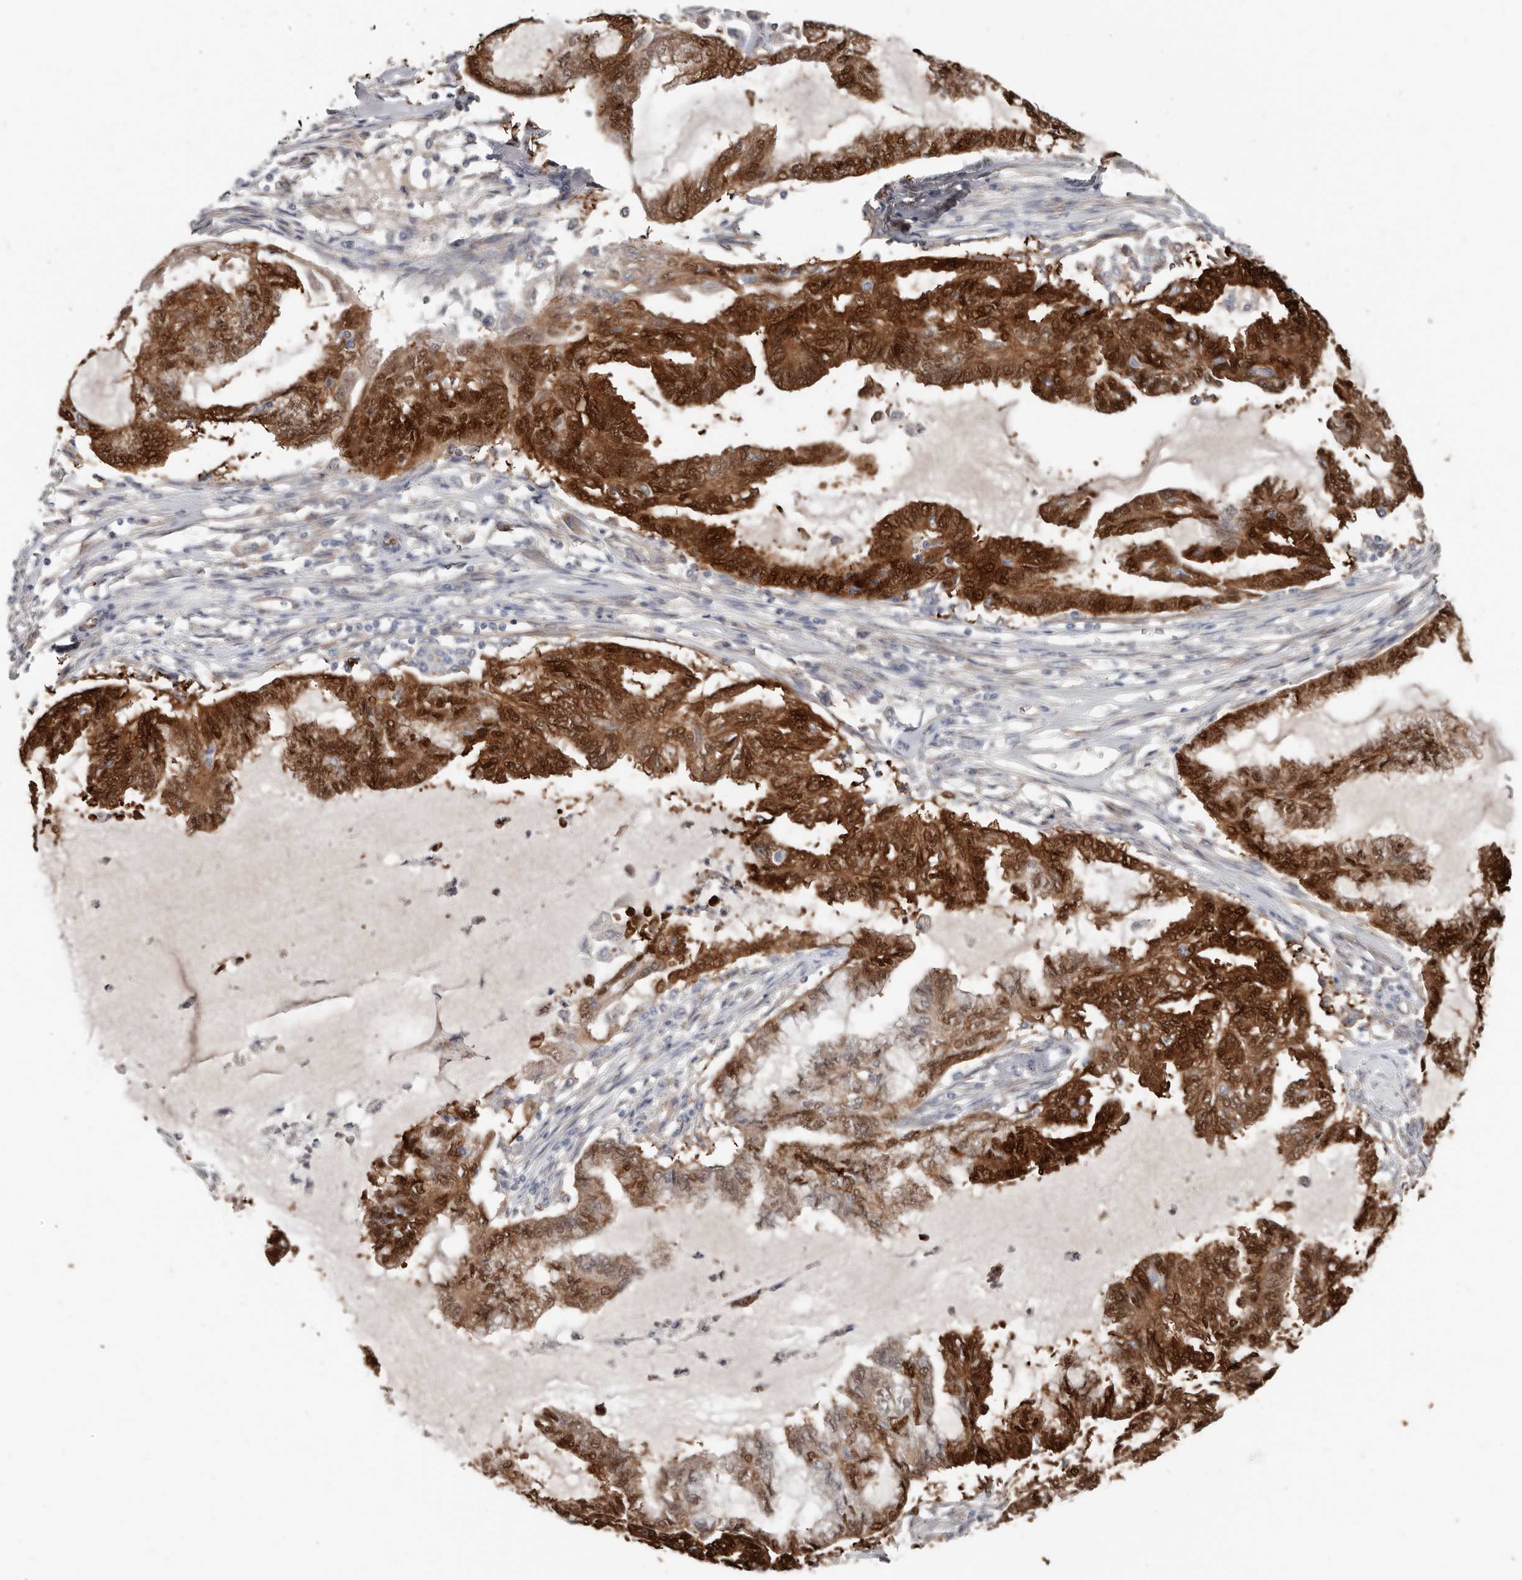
{"staining": {"intensity": "strong", "quantity": ">75%", "location": "cytoplasmic/membranous,nuclear"}, "tissue": "endometrial cancer", "cell_type": "Tumor cells", "image_type": "cancer", "snomed": [{"axis": "morphology", "description": "Adenocarcinoma, NOS"}, {"axis": "topography", "description": "Endometrium"}], "caption": "This micrograph shows IHC staining of endometrial cancer, with high strong cytoplasmic/membranous and nuclear staining in approximately >75% of tumor cells.", "gene": "ASRGL1", "patient": {"sex": "female", "age": 86}}